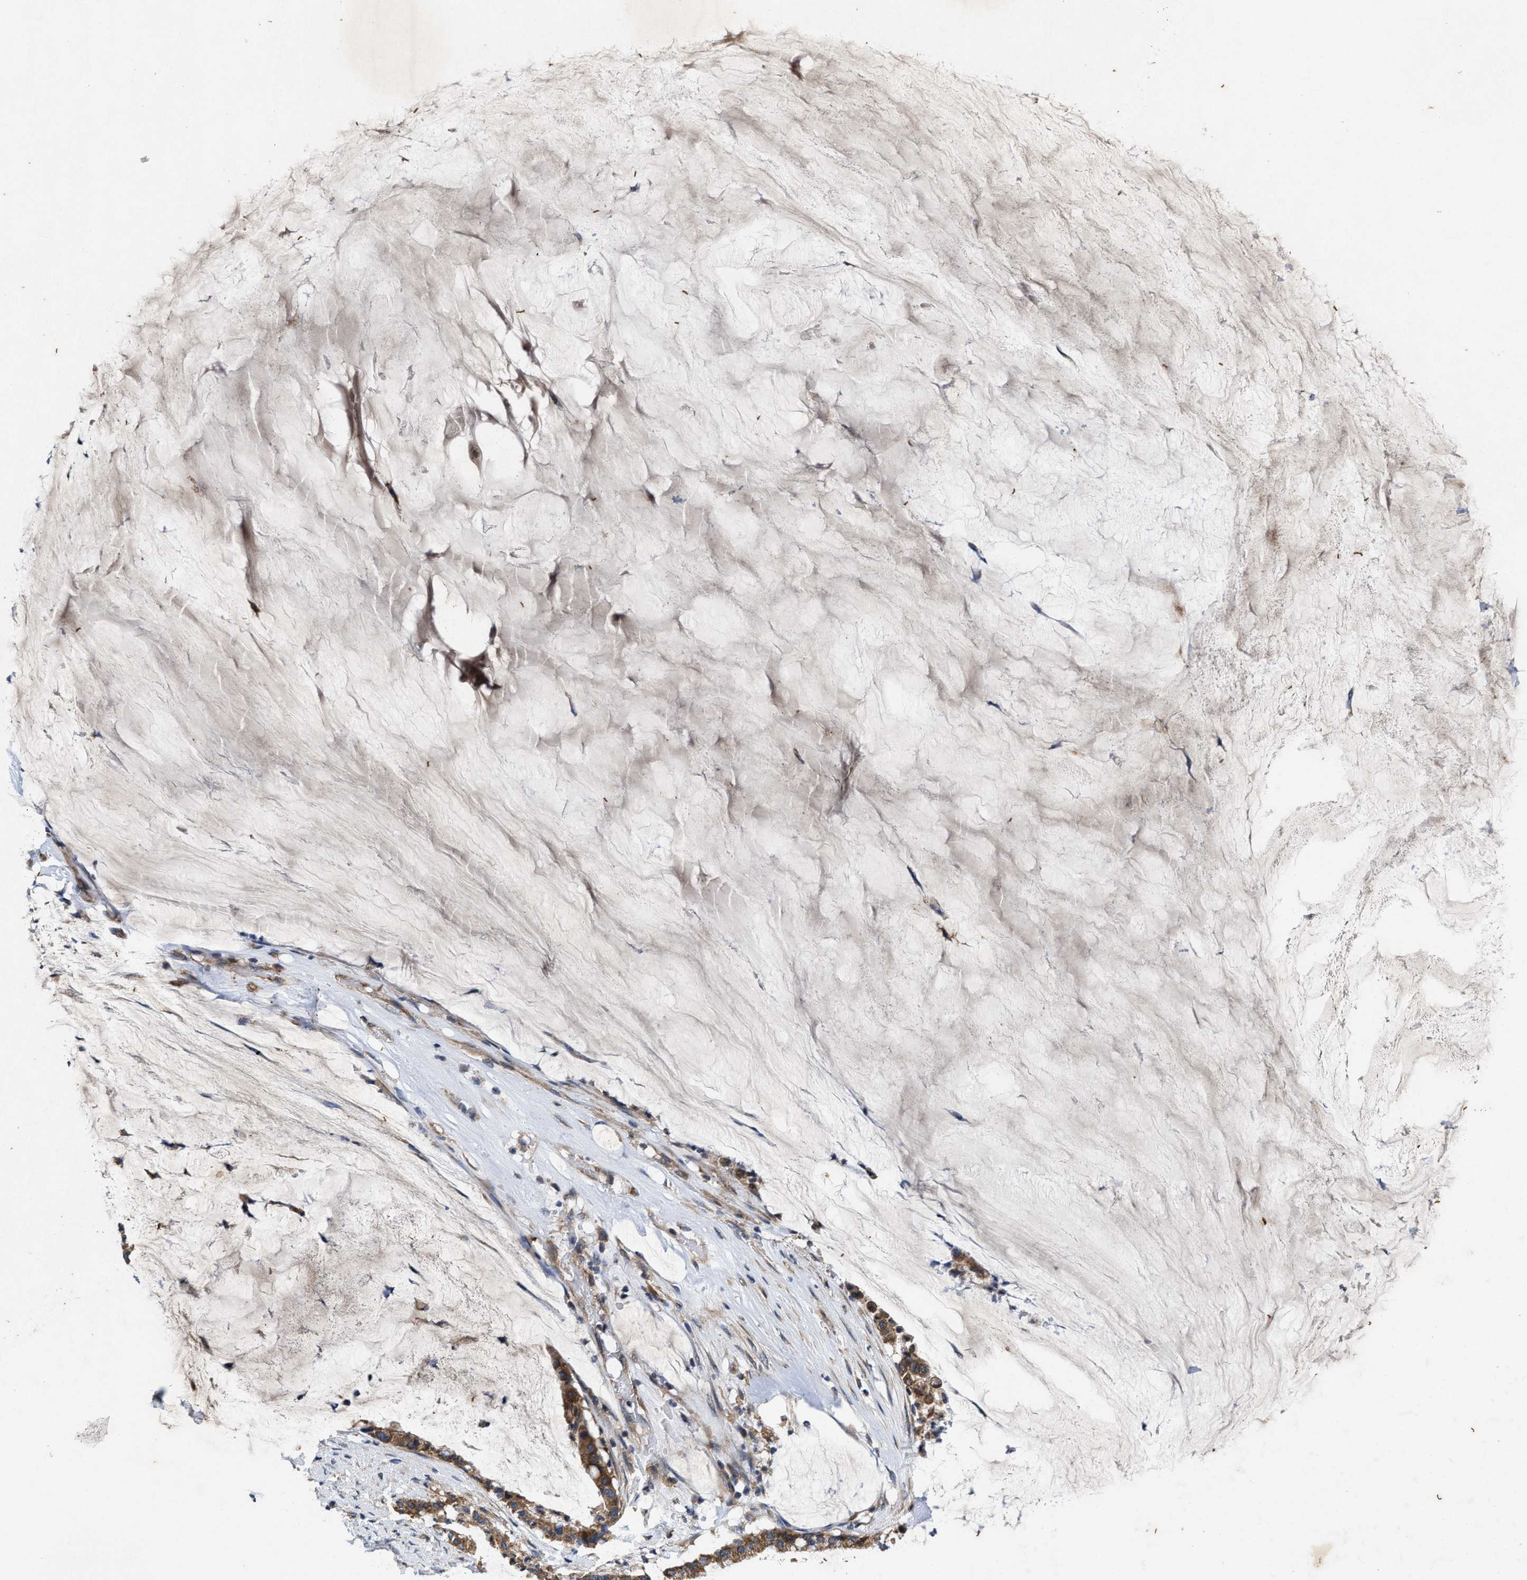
{"staining": {"intensity": "moderate", "quantity": ">75%", "location": "cytoplasmic/membranous"}, "tissue": "pancreatic cancer", "cell_type": "Tumor cells", "image_type": "cancer", "snomed": [{"axis": "morphology", "description": "Adenocarcinoma, NOS"}, {"axis": "topography", "description": "Pancreas"}], "caption": "Tumor cells exhibit medium levels of moderate cytoplasmic/membranous positivity in approximately >75% of cells in human pancreatic adenocarcinoma. The staining is performed using DAB (3,3'-diaminobenzidine) brown chromogen to label protein expression. The nuclei are counter-stained blue using hematoxylin.", "gene": "EFNA4", "patient": {"sex": "male", "age": 41}}